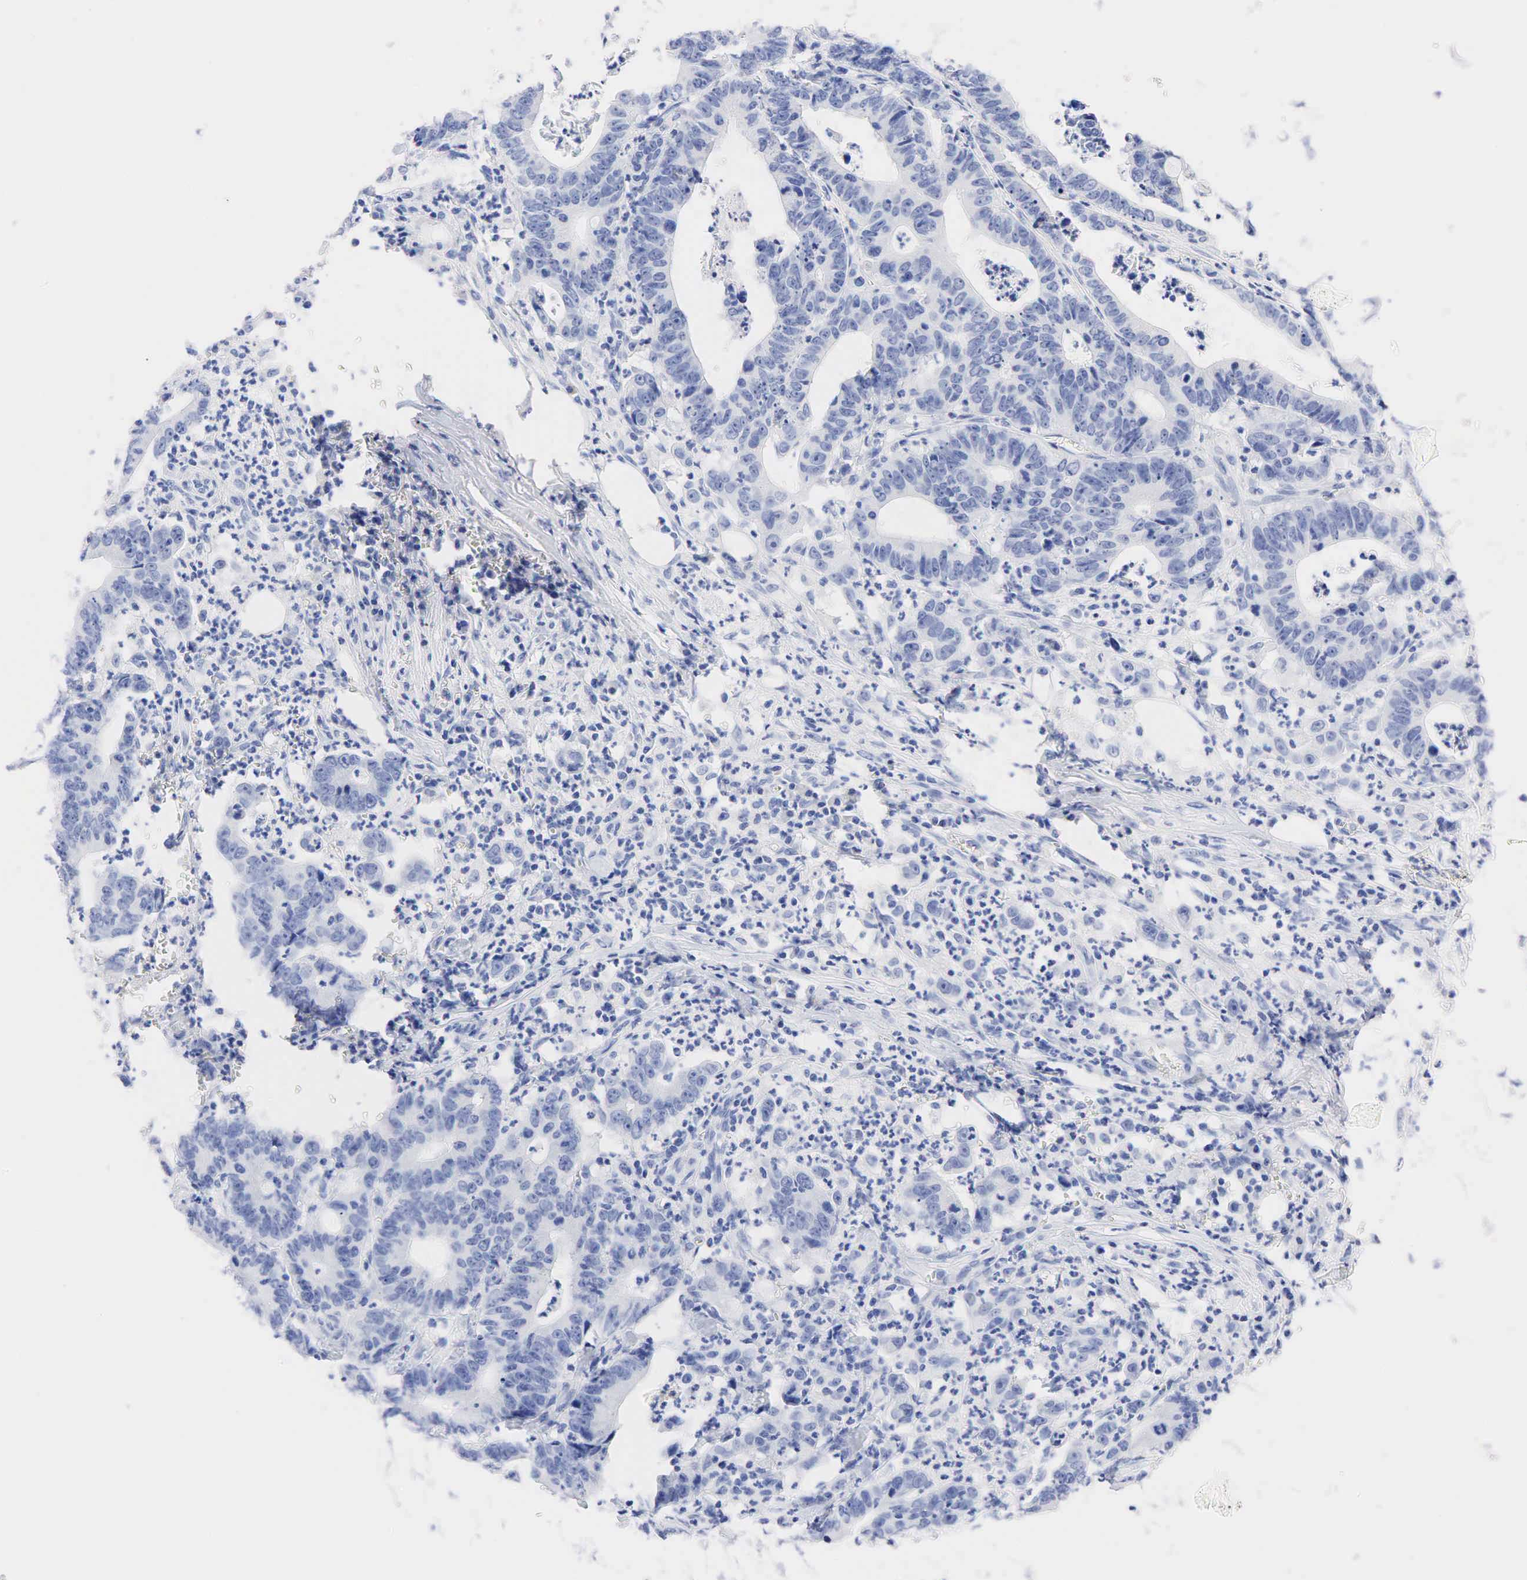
{"staining": {"intensity": "negative", "quantity": "none", "location": "none"}, "tissue": "colorectal cancer", "cell_type": "Tumor cells", "image_type": "cancer", "snomed": [{"axis": "morphology", "description": "Adenocarcinoma, NOS"}, {"axis": "topography", "description": "Colon"}], "caption": "Adenocarcinoma (colorectal) was stained to show a protein in brown. There is no significant staining in tumor cells. The staining was performed using DAB to visualize the protein expression in brown, while the nuclei were stained in blue with hematoxylin (Magnification: 20x).", "gene": "NKX2-1", "patient": {"sex": "female", "age": 76}}